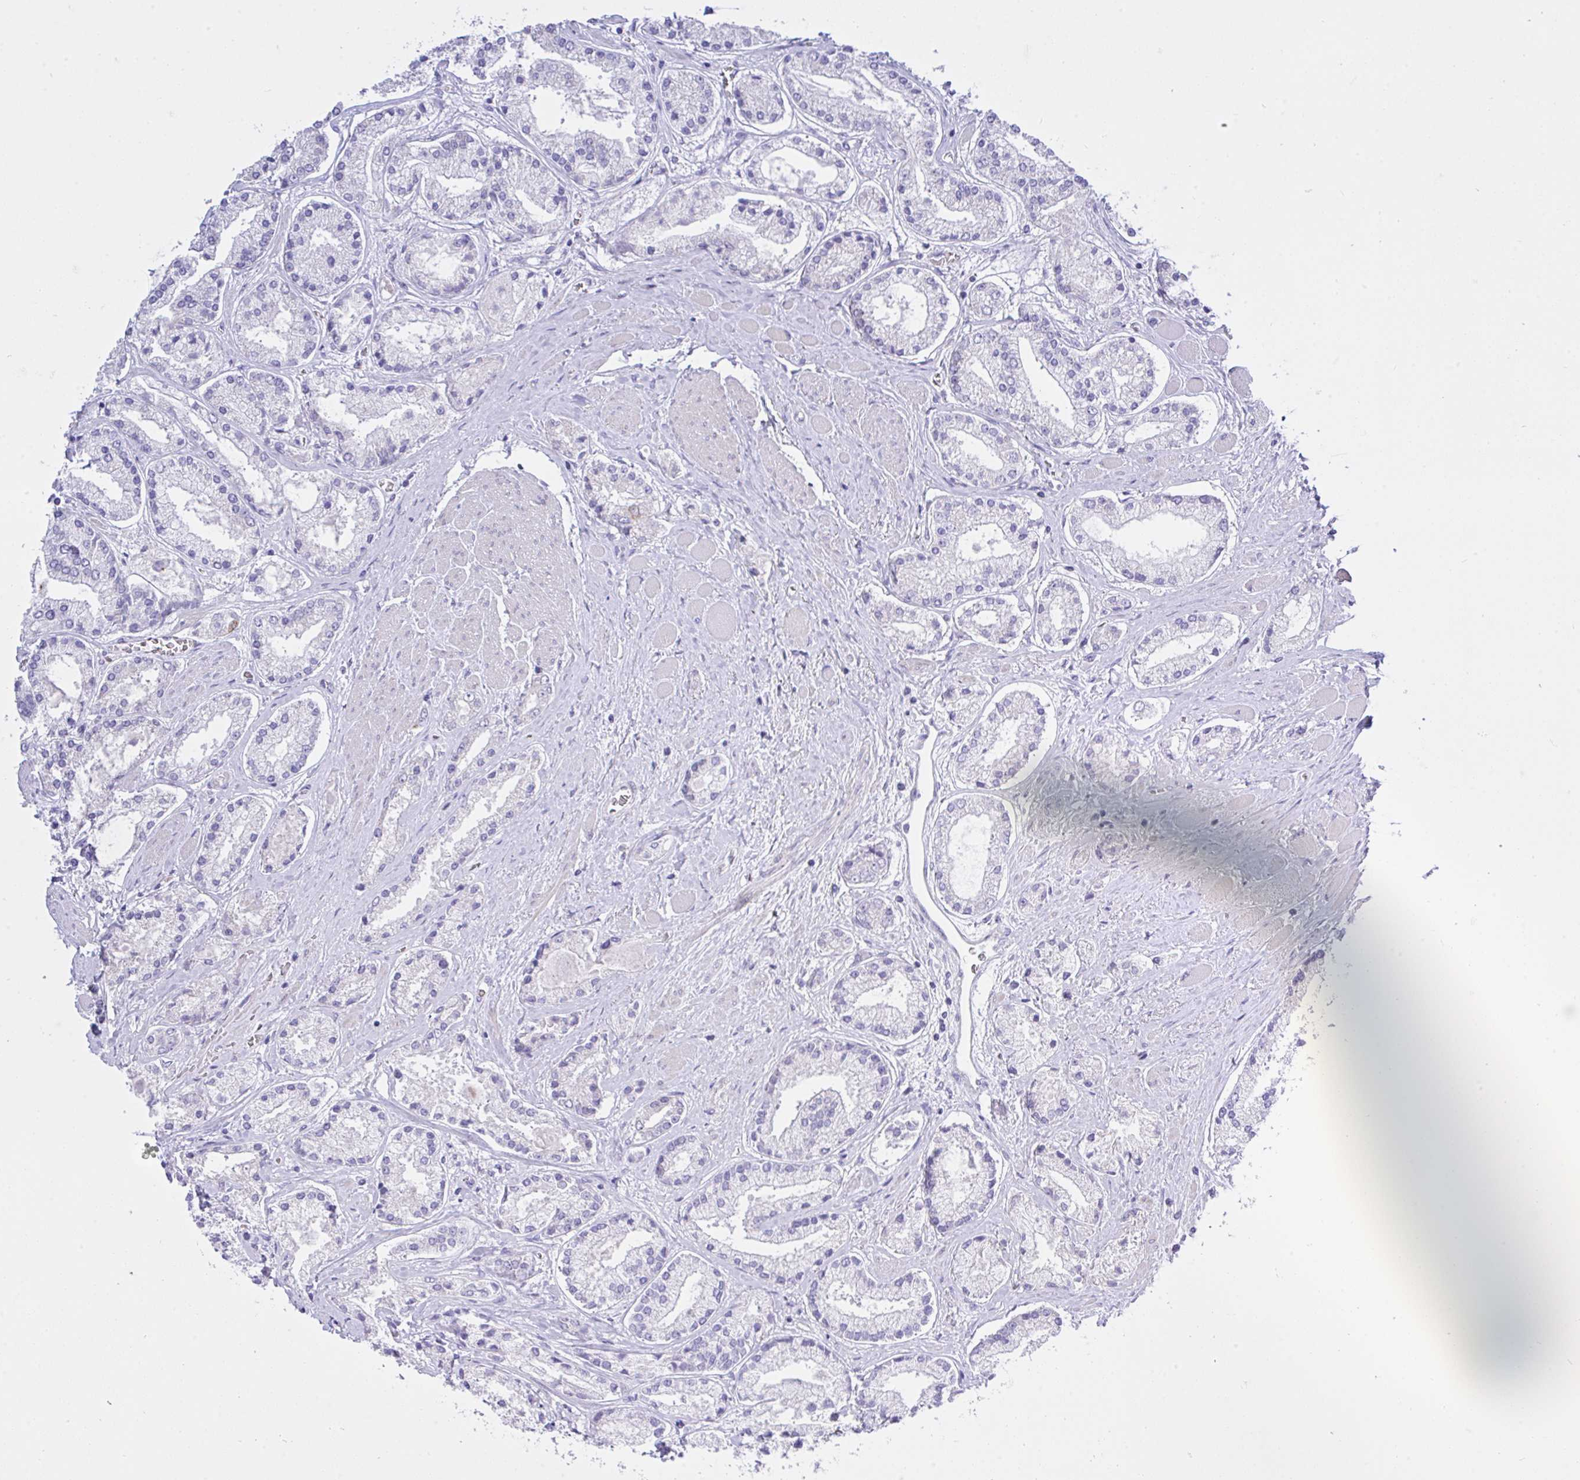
{"staining": {"intensity": "negative", "quantity": "none", "location": "none"}, "tissue": "prostate cancer", "cell_type": "Tumor cells", "image_type": "cancer", "snomed": [{"axis": "morphology", "description": "Adenocarcinoma, High grade"}, {"axis": "topography", "description": "Prostate"}], "caption": "Adenocarcinoma (high-grade) (prostate) was stained to show a protein in brown. There is no significant expression in tumor cells.", "gene": "EEF1A2", "patient": {"sex": "male", "age": 67}}